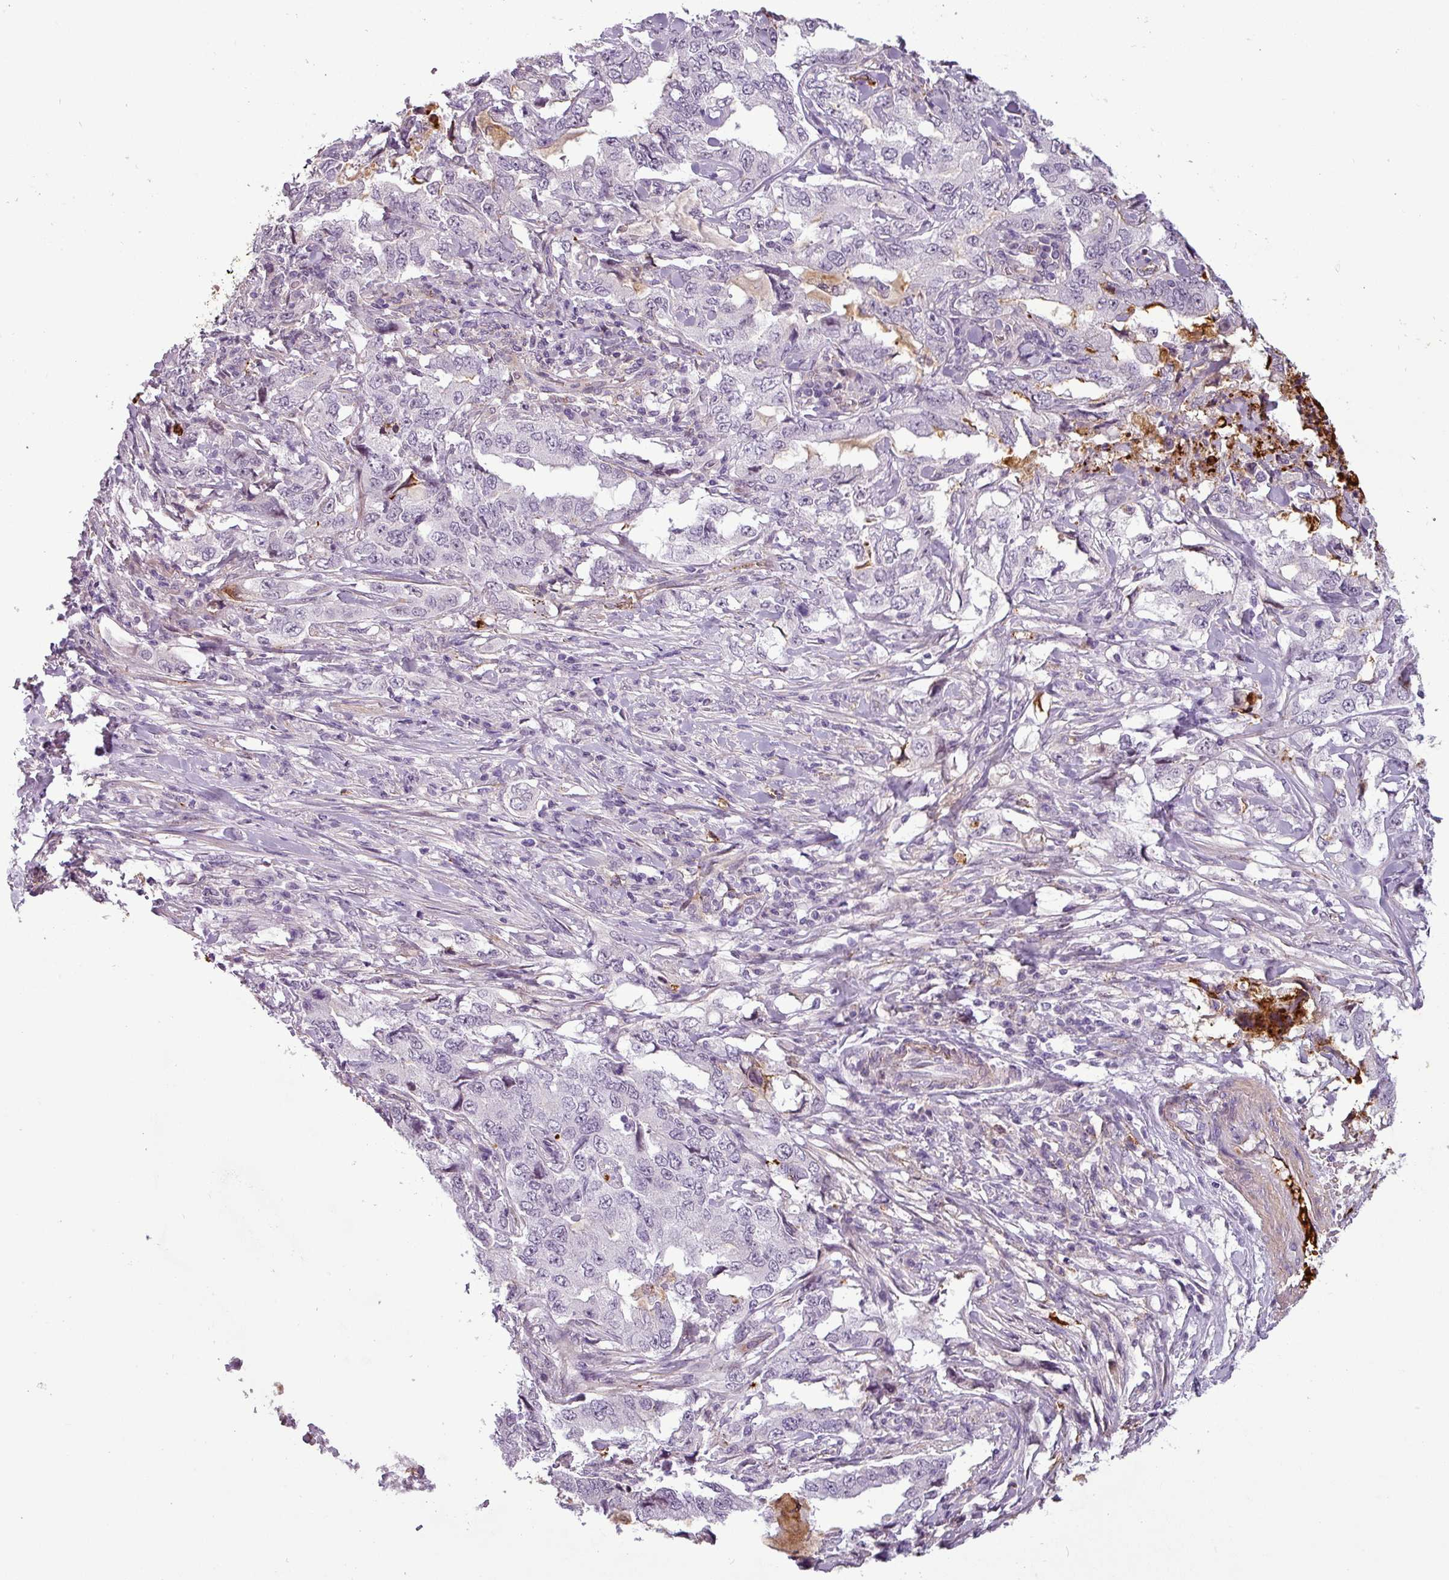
{"staining": {"intensity": "negative", "quantity": "none", "location": "none"}, "tissue": "lung cancer", "cell_type": "Tumor cells", "image_type": "cancer", "snomed": [{"axis": "morphology", "description": "Adenocarcinoma, NOS"}, {"axis": "topography", "description": "Lung"}], "caption": "This is an immunohistochemistry photomicrograph of human lung adenocarcinoma. There is no expression in tumor cells.", "gene": "APOC1", "patient": {"sex": "female", "age": 51}}